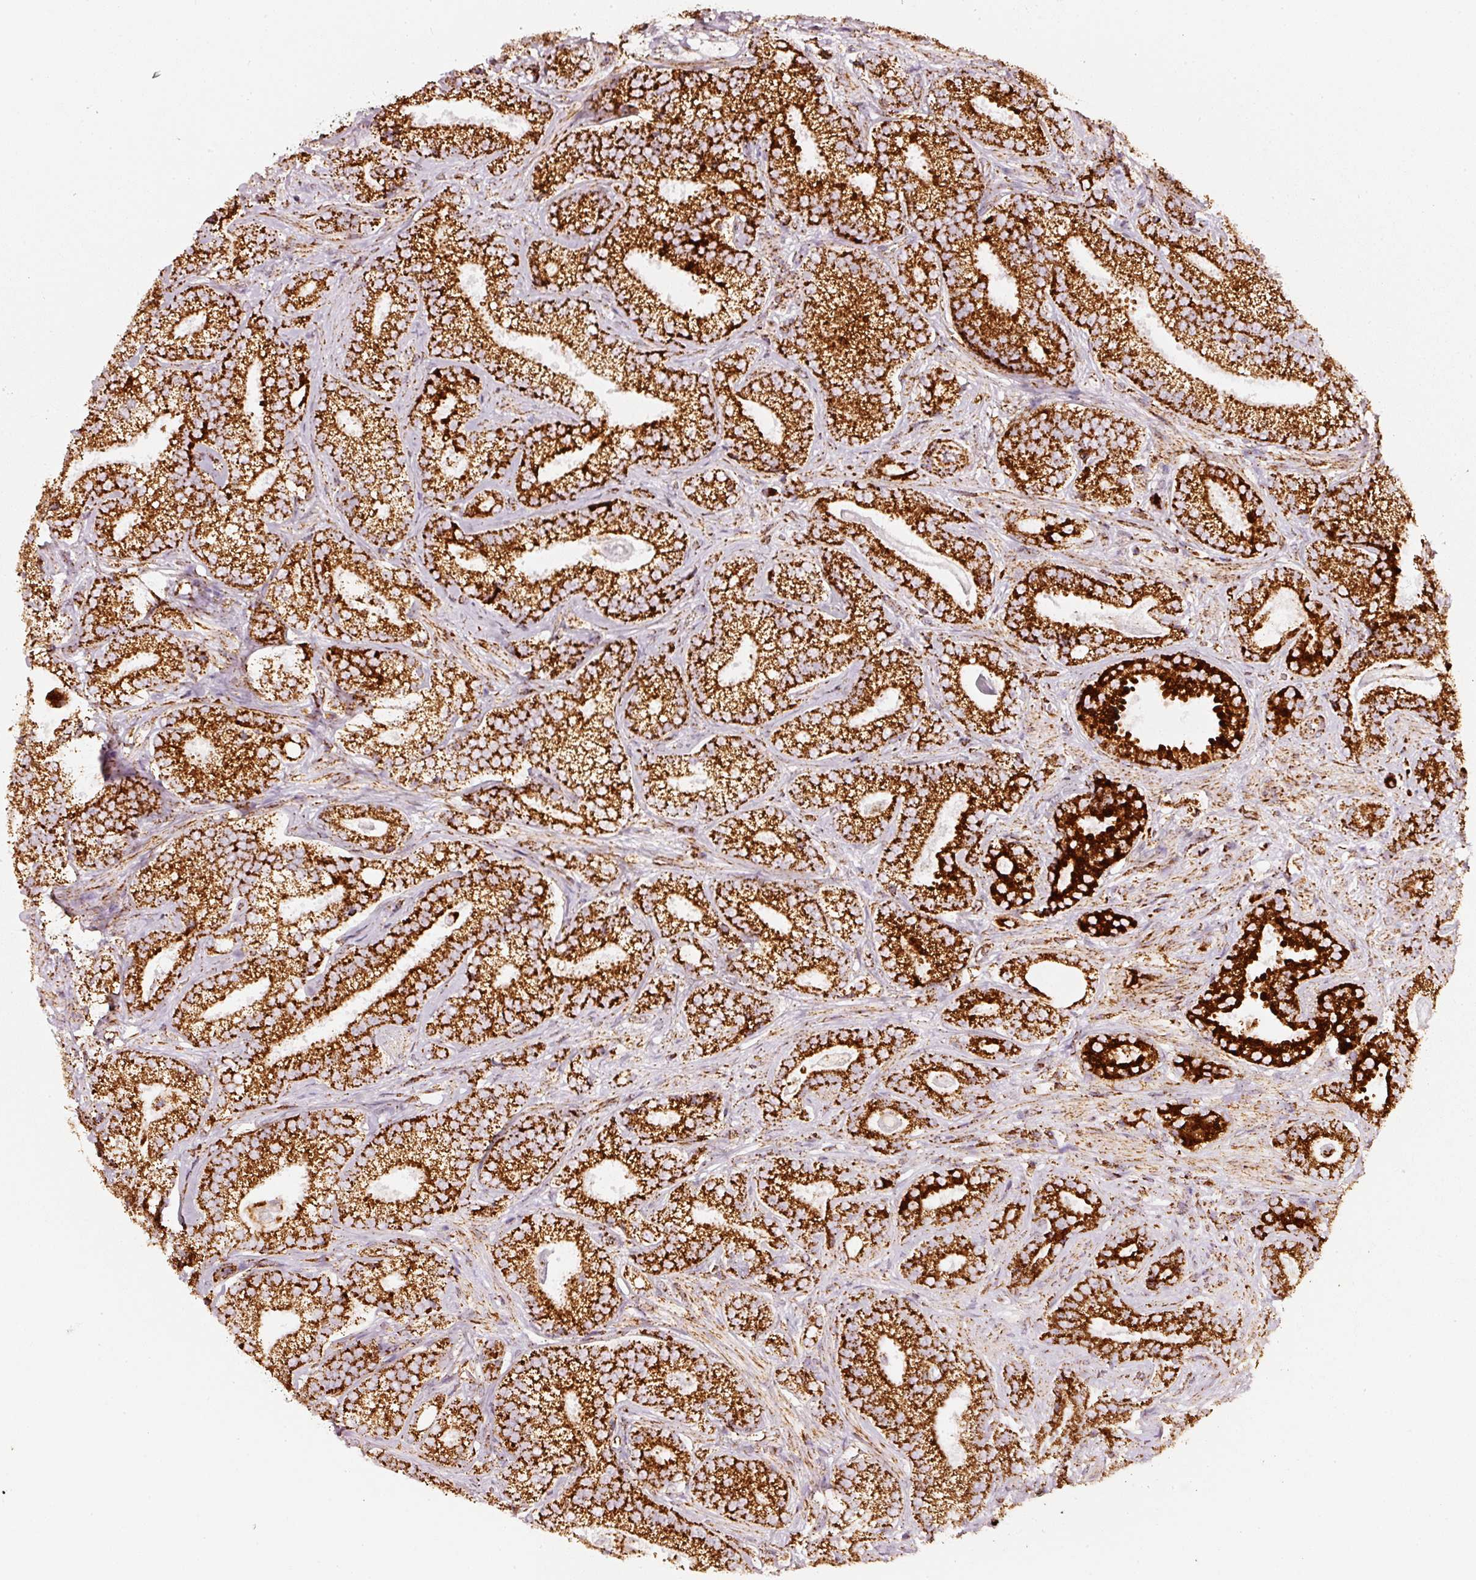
{"staining": {"intensity": "strong", "quantity": ">75%", "location": "cytoplasmic/membranous"}, "tissue": "prostate cancer", "cell_type": "Tumor cells", "image_type": "cancer", "snomed": [{"axis": "morphology", "description": "Adenocarcinoma, Low grade"}, {"axis": "topography", "description": "Prostate"}], "caption": "This photomicrograph shows immunohistochemistry staining of human low-grade adenocarcinoma (prostate), with high strong cytoplasmic/membranous positivity in approximately >75% of tumor cells.", "gene": "UQCRC1", "patient": {"sex": "male", "age": 63}}